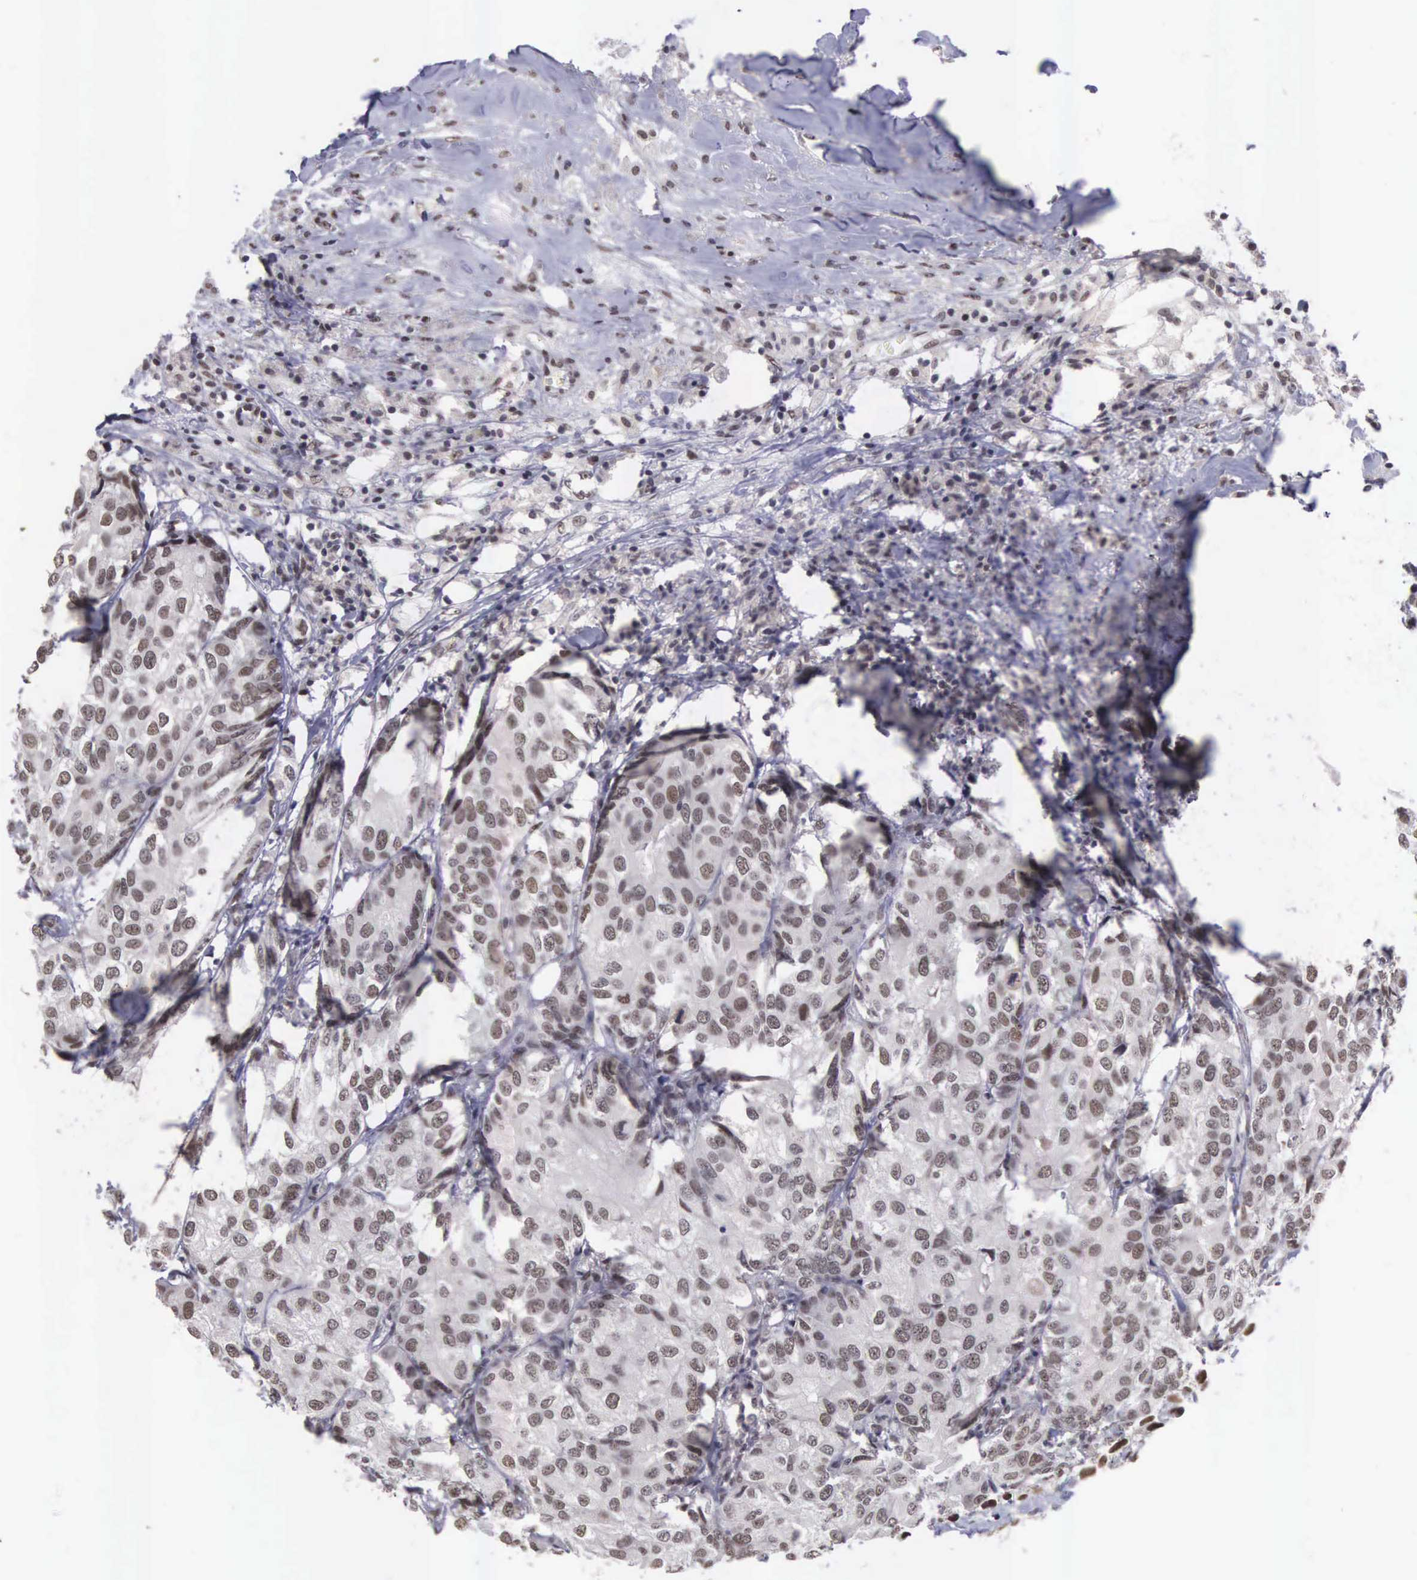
{"staining": {"intensity": "moderate", "quantity": "25%-75%", "location": "nuclear"}, "tissue": "breast cancer", "cell_type": "Tumor cells", "image_type": "cancer", "snomed": [{"axis": "morphology", "description": "Duct carcinoma"}, {"axis": "topography", "description": "Breast"}], "caption": "Immunohistochemical staining of human breast intraductal carcinoma reveals medium levels of moderate nuclear staining in about 25%-75% of tumor cells.", "gene": "ZNF275", "patient": {"sex": "female", "age": 68}}